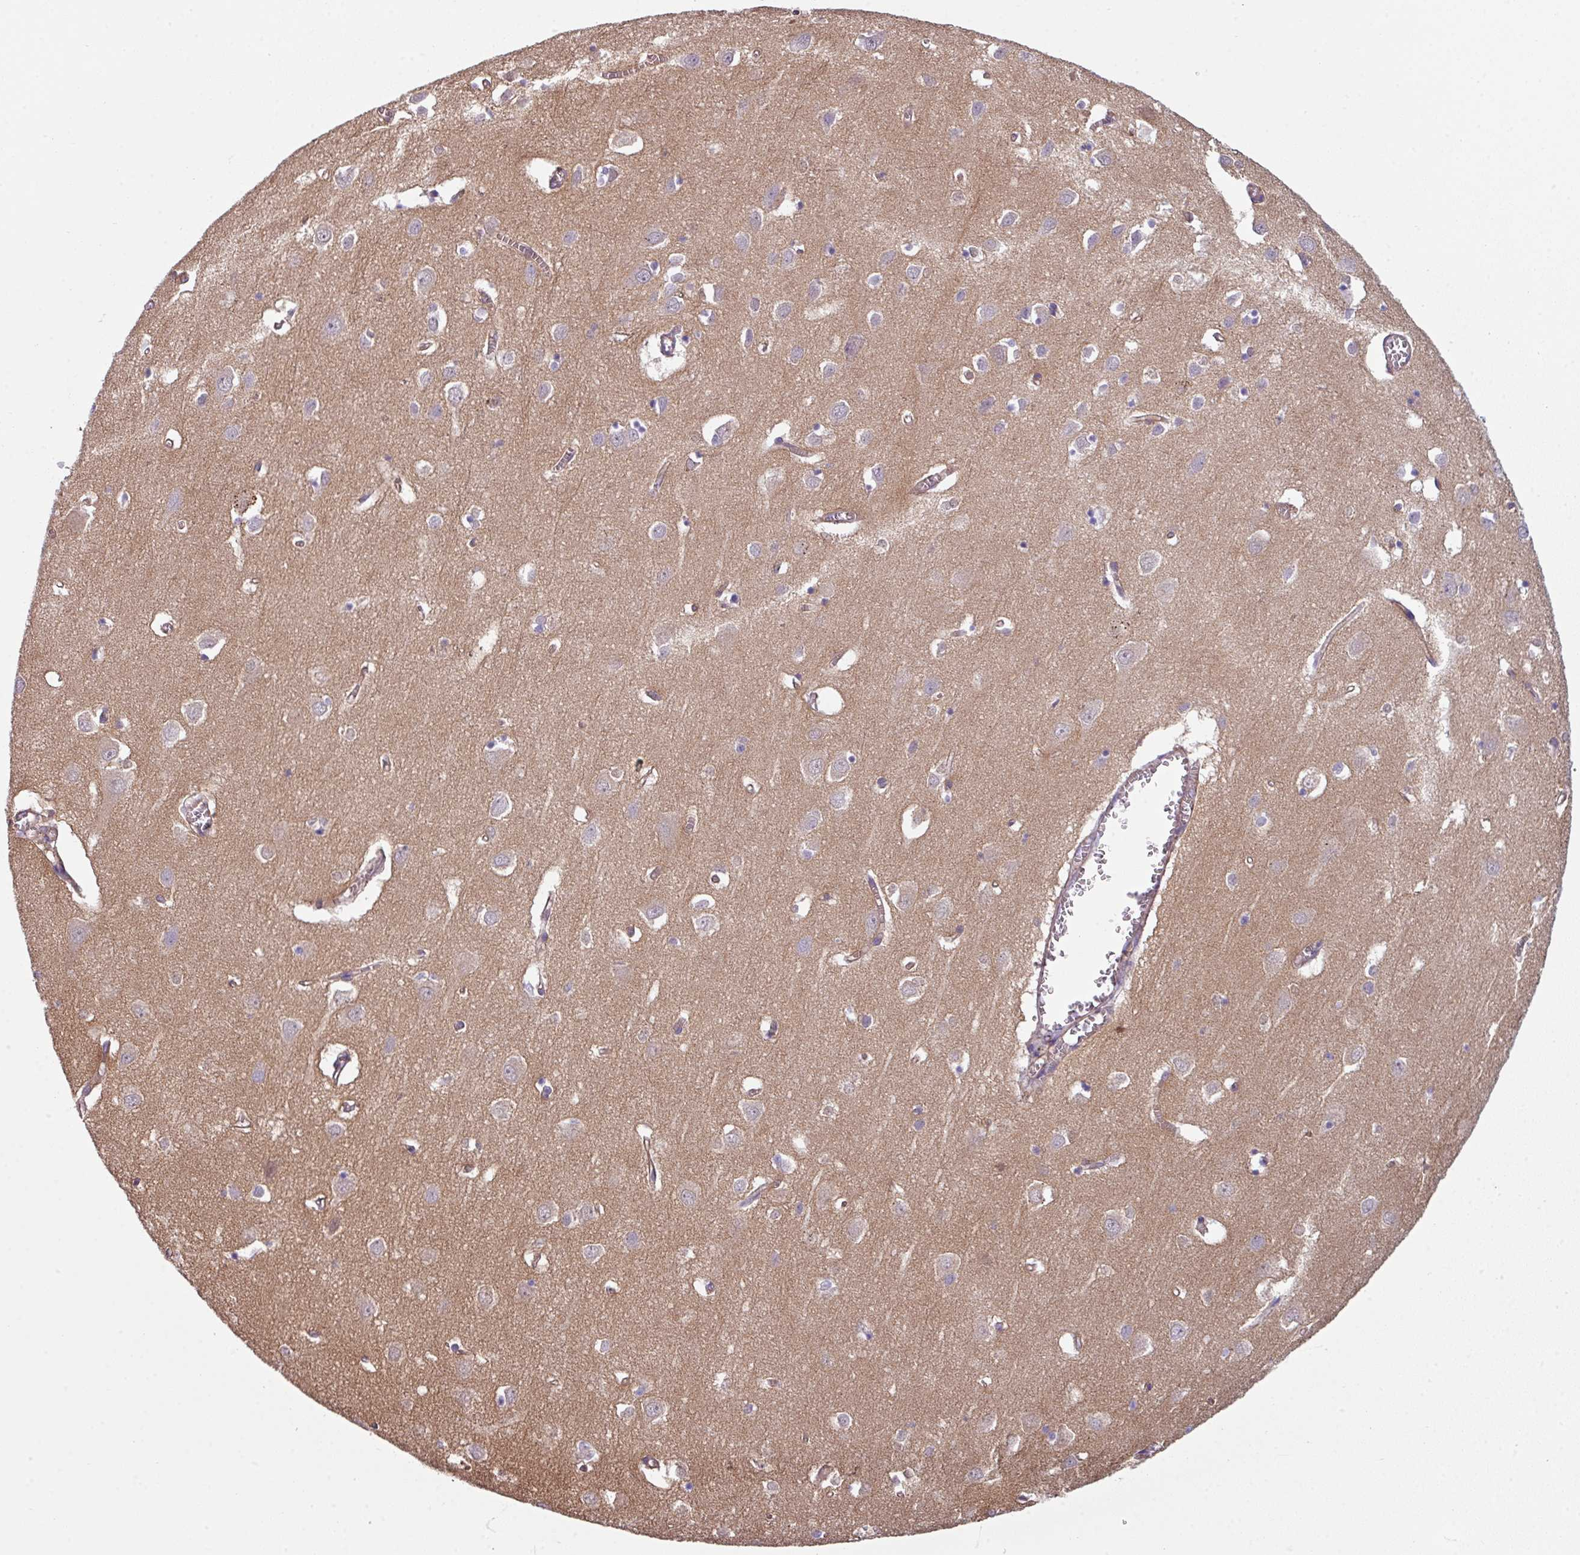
{"staining": {"intensity": "weak", "quantity": ">75%", "location": "cytoplasmic/membranous"}, "tissue": "cerebral cortex", "cell_type": "Endothelial cells", "image_type": "normal", "snomed": [{"axis": "morphology", "description": "Normal tissue, NOS"}, {"axis": "topography", "description": "Cerebral cortex"}], "caption": "Protein expression analysis of unremarkable human cerebral cortex reveals weak cytoplasmic/membranous staining in approximately >75% of endothelial cells. (brown staining indicates protein expression, while blue staining denotes nuclei).", "gene": "BUD23", "patient": {"sex": "male", "age": 70}}